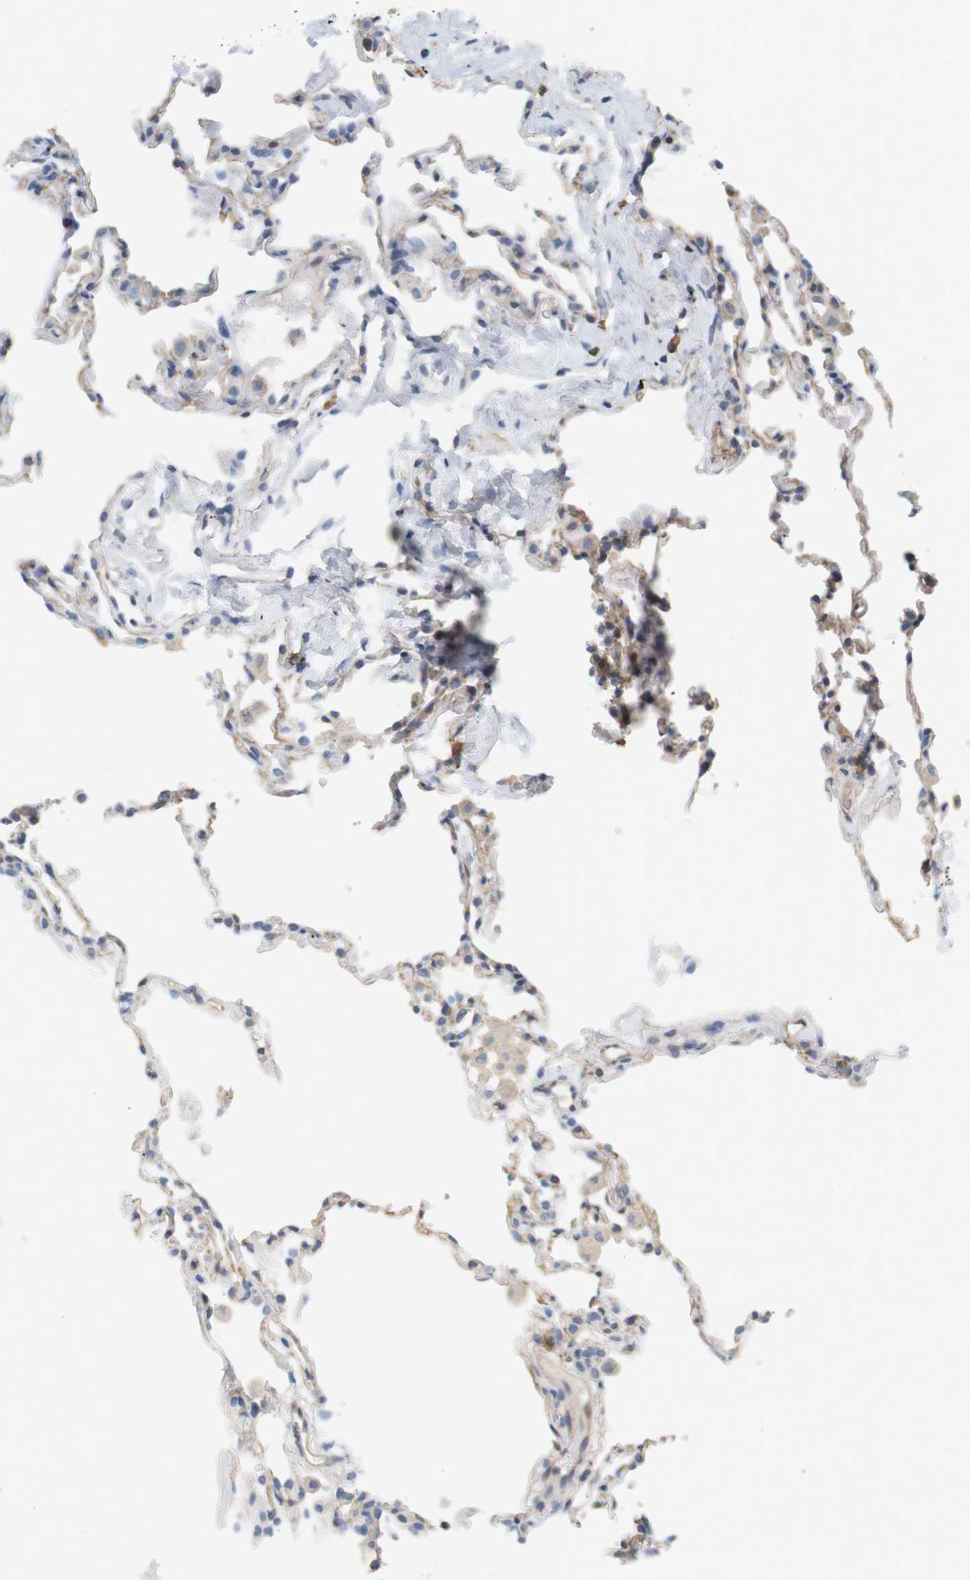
{"staining": {"intensity": "negative", "quantity": "none", "location": "none"}, "tissue": "lung", "cell_type": "Alveolar cells", "image_type": "normal", "snomed": [{"axis": "morphology", "description": "Normal tissue, NOS"}, {"axis": "morphology", "description": "Soft tissue tumor metastatic"}, {"axis": "topography", "description": "Lung"}], "caption": "Lung was stained to show a protein in brown. There is no significant positivity in alveolar cells. The staining was performed using DAB to visualize the protein expression in brown, while the nuclei were stained in blue with hematoxylin (Magnification: 20x).", "gene": "OSR1", "patient": {"sex": "male", "age": 59}}